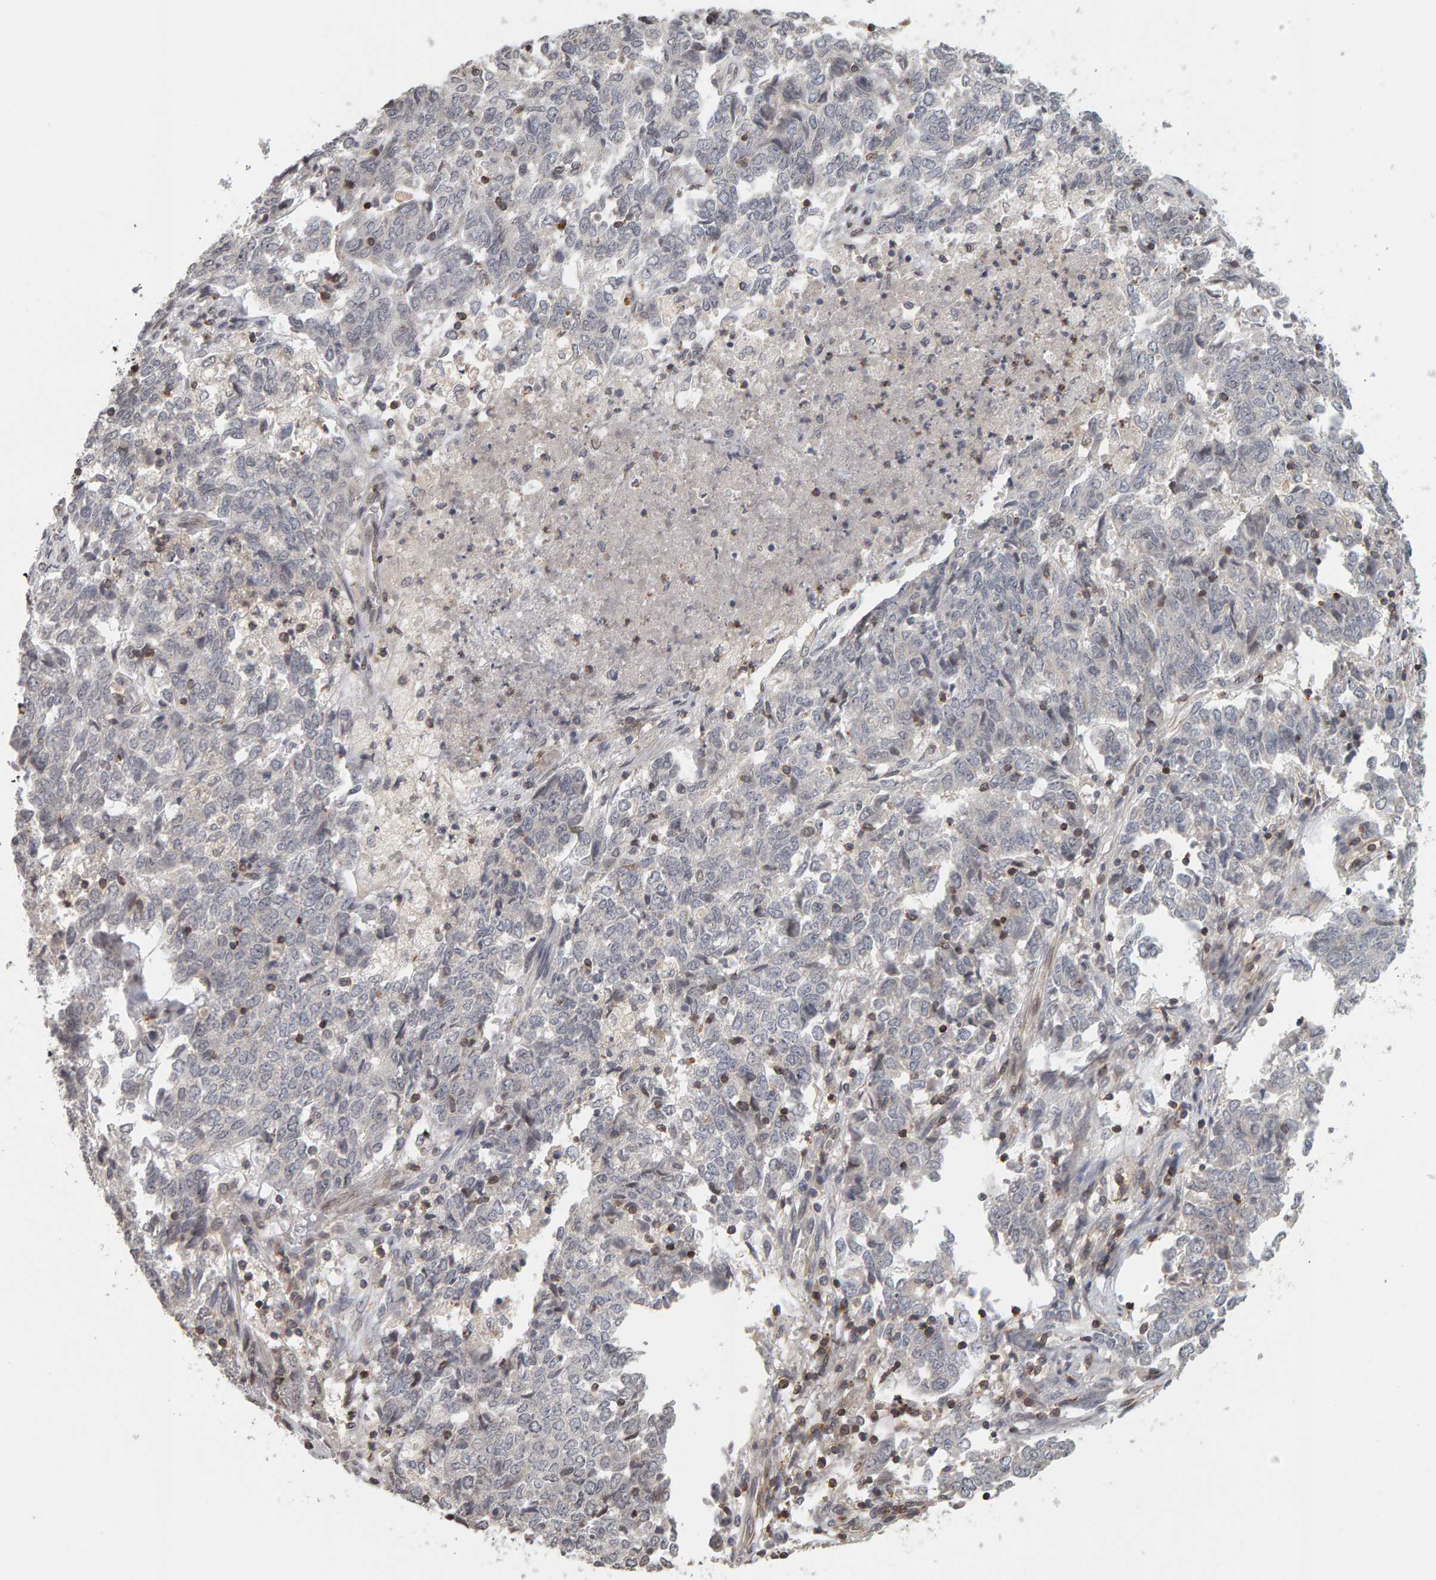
{"staining": {"intensity": "negative", "quantity": "none", "location": "none"}, "tissue": "endometrial cancer", "cell_type": "Tumor cells", "image_type": "cancer", "snomed": [{"axis": "morphology", "description": "Adenocarcinoma, NOS"}, {"axis": "topography", "description": "Endometrium"}], "caption": "Tumor cells show no significant positivity in endometrial cancer.", "gene": "TEFM", "patient": {"sex": "female", "age": 80}}